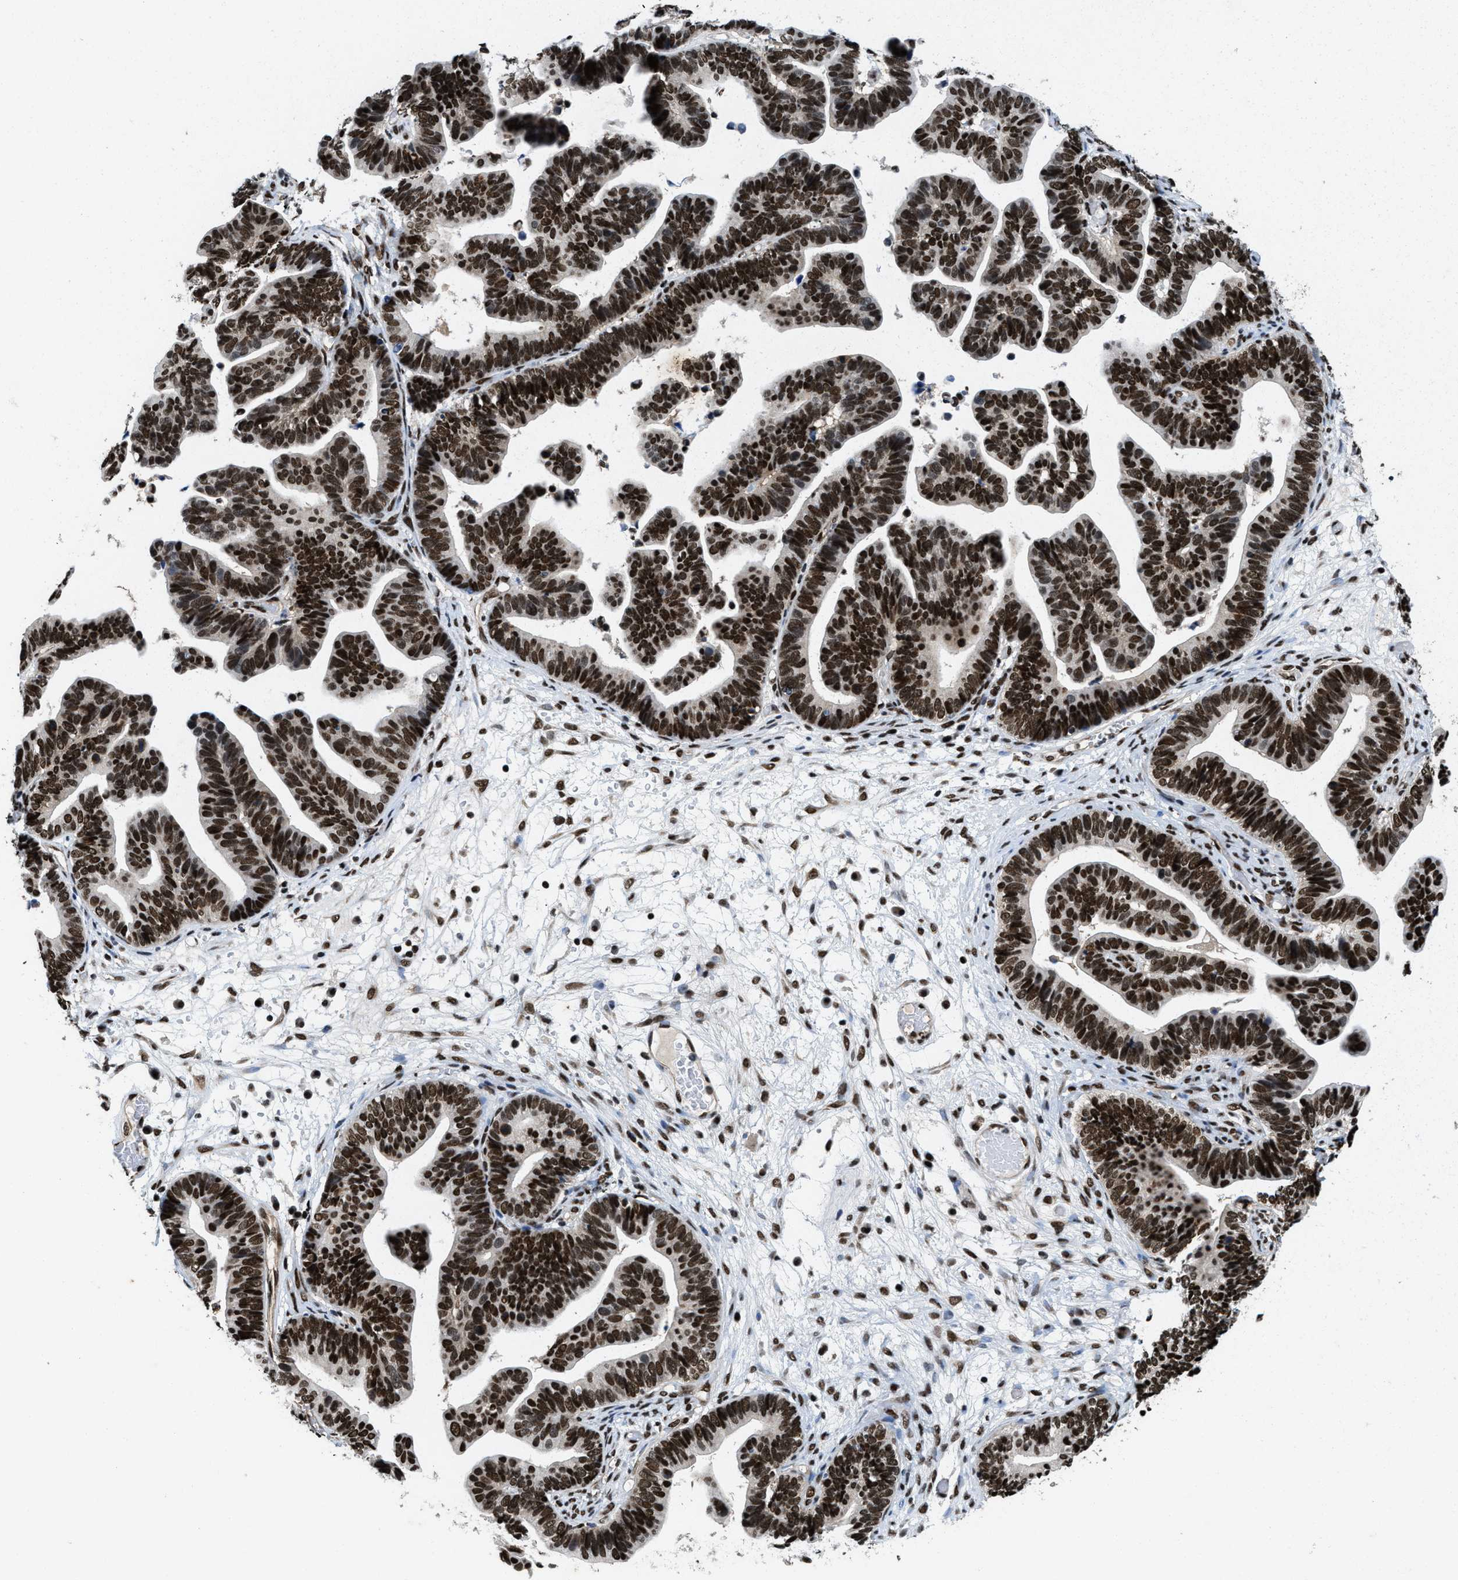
{"staining": {"intensity": "strong", "quantity": ">75%", "location": "nuclear"}, "tissue": "ovarian cancer", "cell_type": "Tumor cells", "image_type": "cancer", "snomed": [{"axis": "morphology", "description": "Cystadenocarcinoma, serous, NOS"}, {"axis": "topography", "description": "Ovary"}], "caption": "Immunohistochemical staining of ovarian cancer demonstrates high levels of strong nuclear protein expression in about >75% of tumor cells.", "gene": "SAFB", "patient": {"sex": "female", "age": 56}}